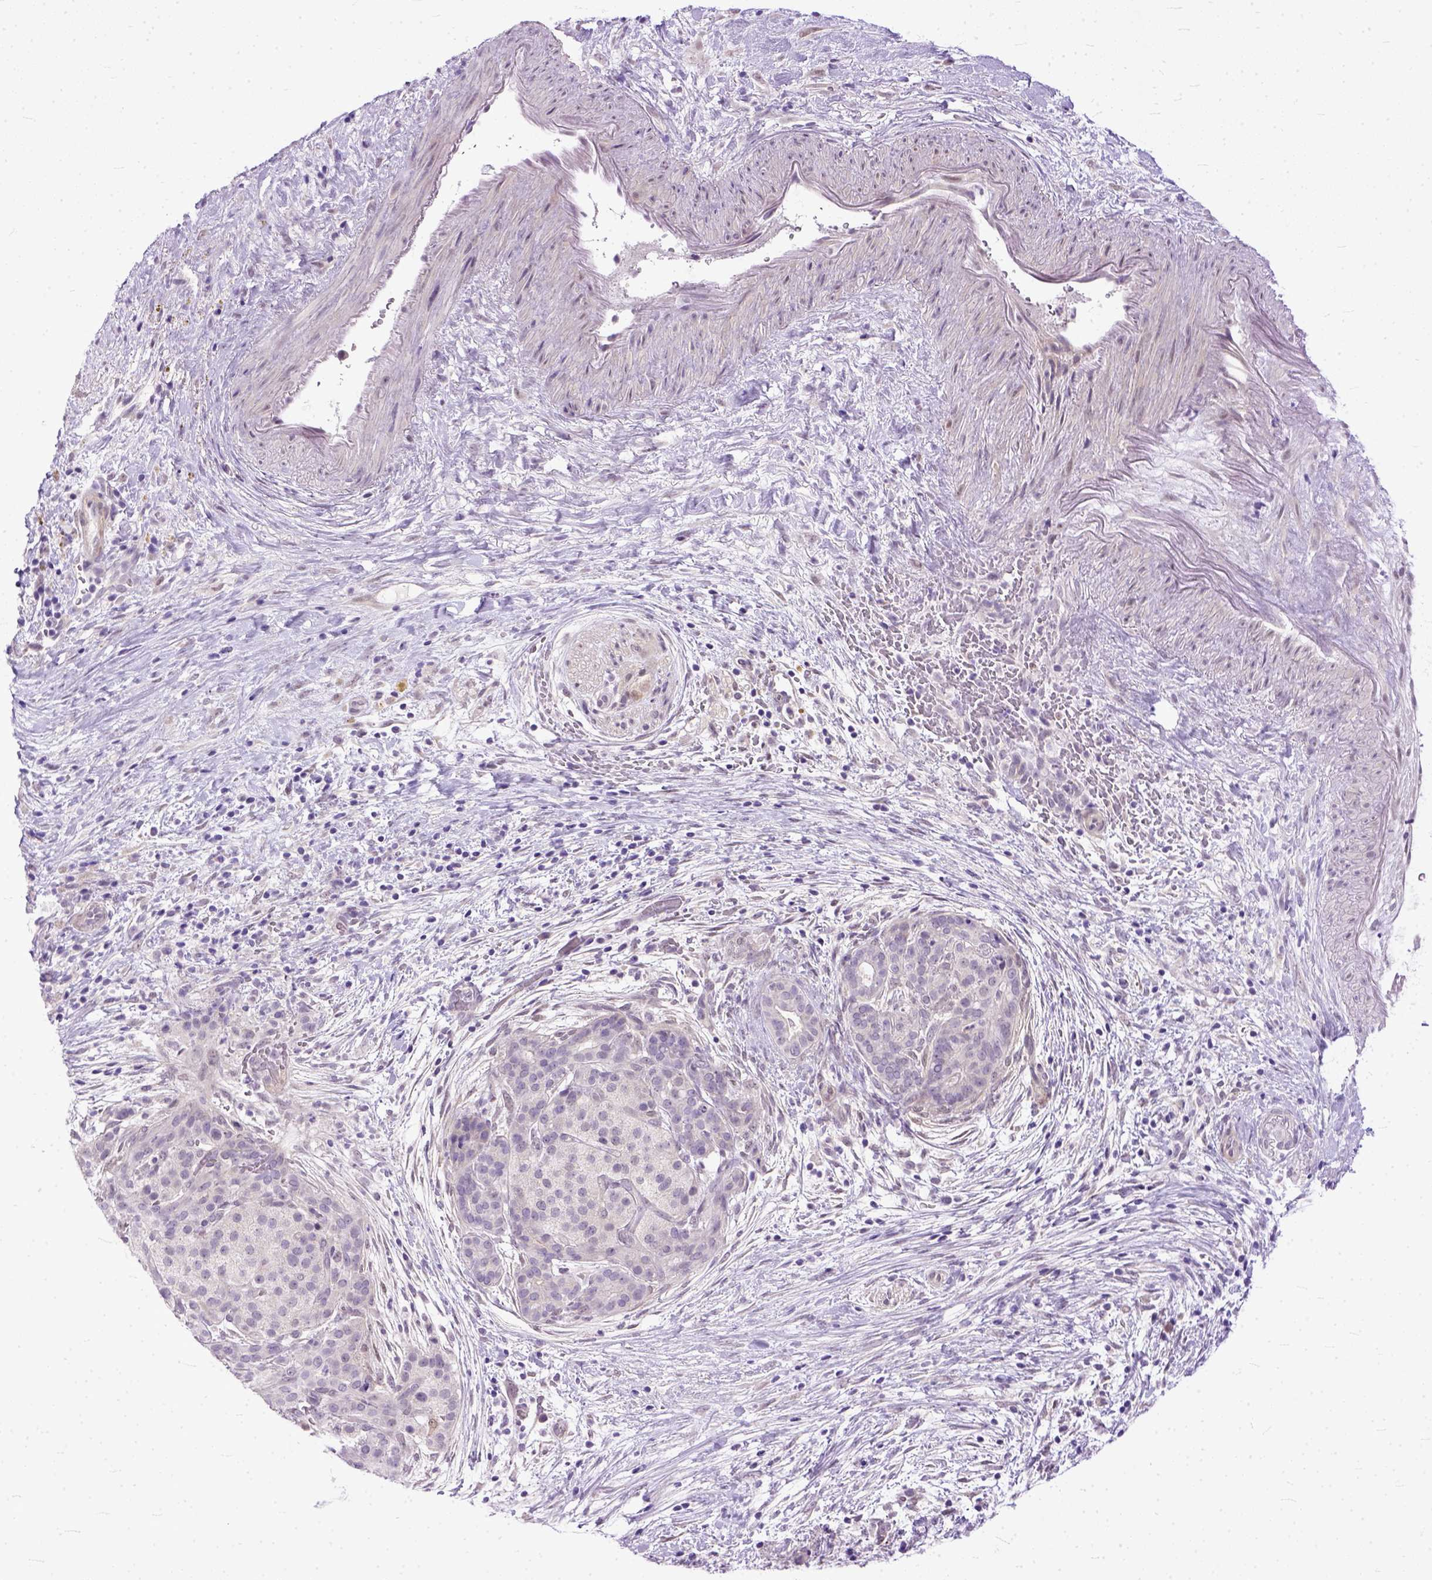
{"staining": {"intensity": "negative", "quantity": "none", "location": "none"}, "tissue": "pancreatic cancer", "cell_type": "Tumor cells", "image_type": "cancer", "snomed": [{"axis": "morphology", "description": "Adenocarcinoma, NOS"}, {"axis": "topography", "description": "Pancreas"}], "caption": "A histopathology image of human pancreatic adenocarcinoma is negative for staining in tumor cells.", "gene": "TCEAL7", "patient": {"sex": "male", "age": 44}}